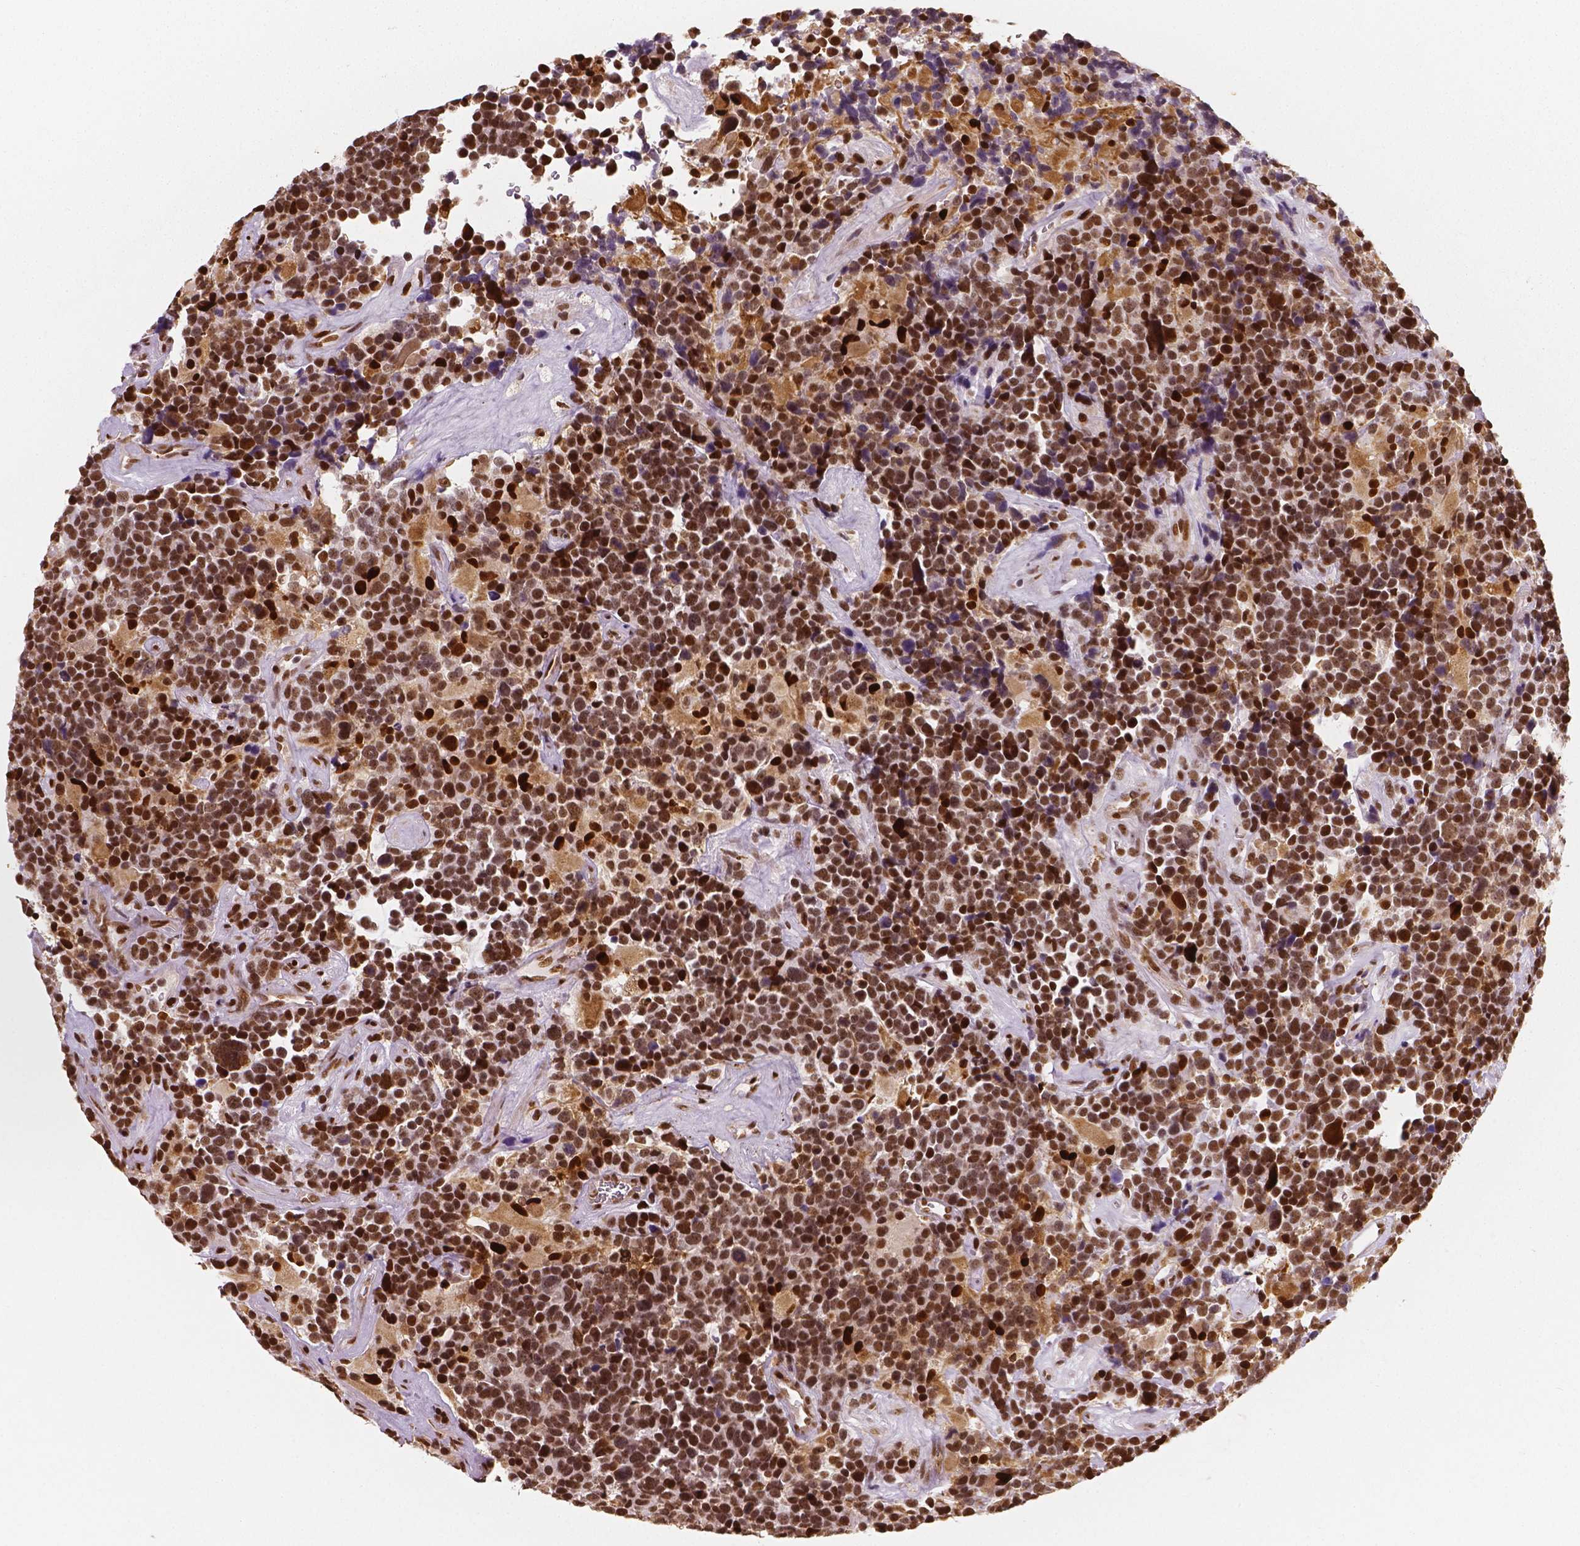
{"staining": {"intensity": "strong", "quantity": ">75%", "location": "nuclear"}, "tissue": "glioma", "cell_type": "Tumor cells", "image_type": "cancer", "snomed": [{"axis": "morphology", "description": "Glioma, malignant, High grade"}, {"axis": "topography", "description": "Brain"}], "caption": "IHC staining of glioma, which shows high levels of strong nuclear staining in approximately >75% of tumor cells indicating strong nuclear protein expression. The staining was performed using DAB (brown) for protein detection and nuclei were counterstained in hematoxylin (blue).", "gene": "NUCKS1", "patient": {"sex": "male", "age": 33}}